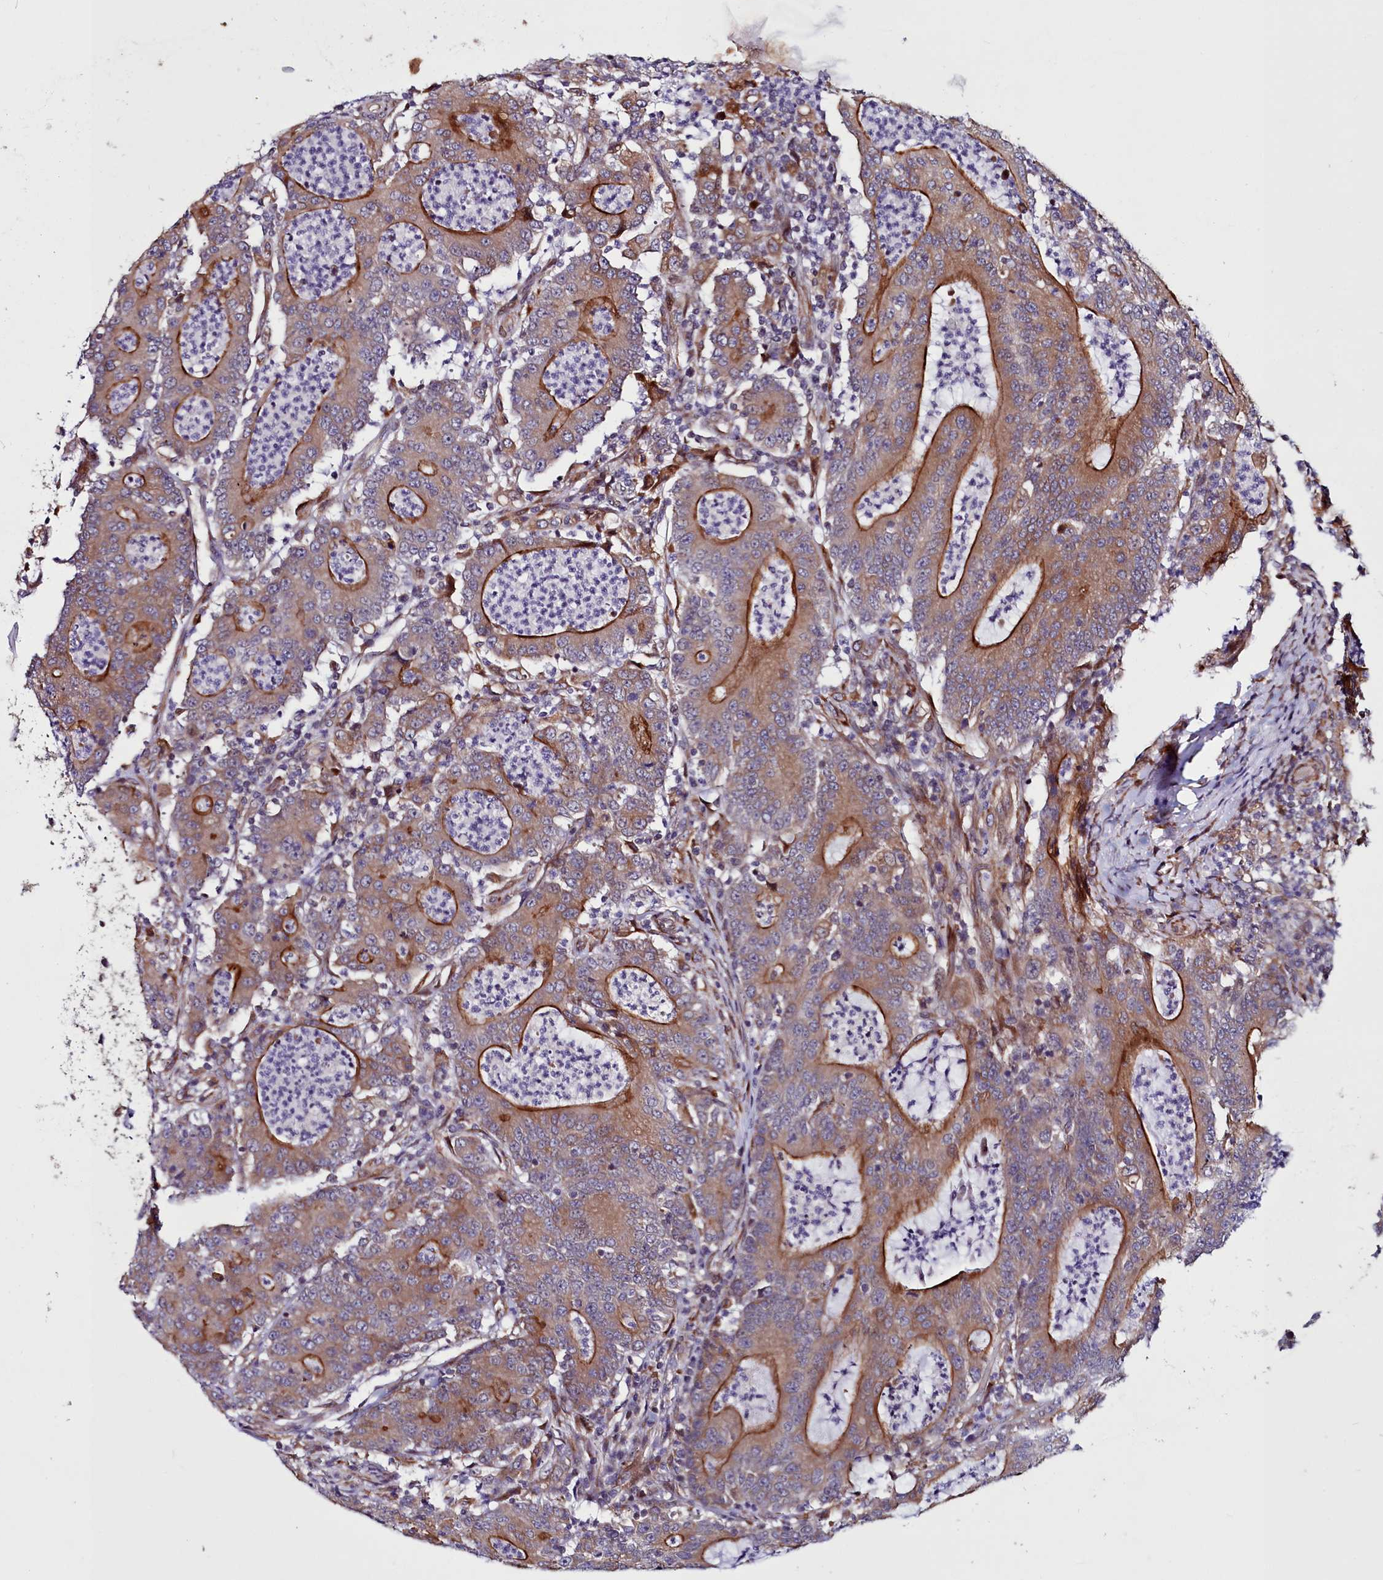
{"staining": {"intensity": "strong", "quantity": "25%-75%", "location": "cytoplasmic/membranous"}, "tissue": "colorectal cancer", "cell_type": "Tumor cells", "image_type": "cancer", "snomed": [{"axis": "morphology", "description": "Adenocarcinoma, NOS"}, {"axis": "topography", "description": "Colon"}], "caption": "Immunohistochemistry (IHC) staining of adenocarcinoma (colorectal), which reveals high levels of strong cytoplasmic/membranous expression in about 25%-75% of tumor cells indicating strong cytoplasmic/membranous protein positivity. The staining was performed using DAB (brown) for protein detection and nuclei were counterstained in hematoxylin (blue).", "gene": "MCRIP1", "patient": {"sex": "male", "age": 83}}